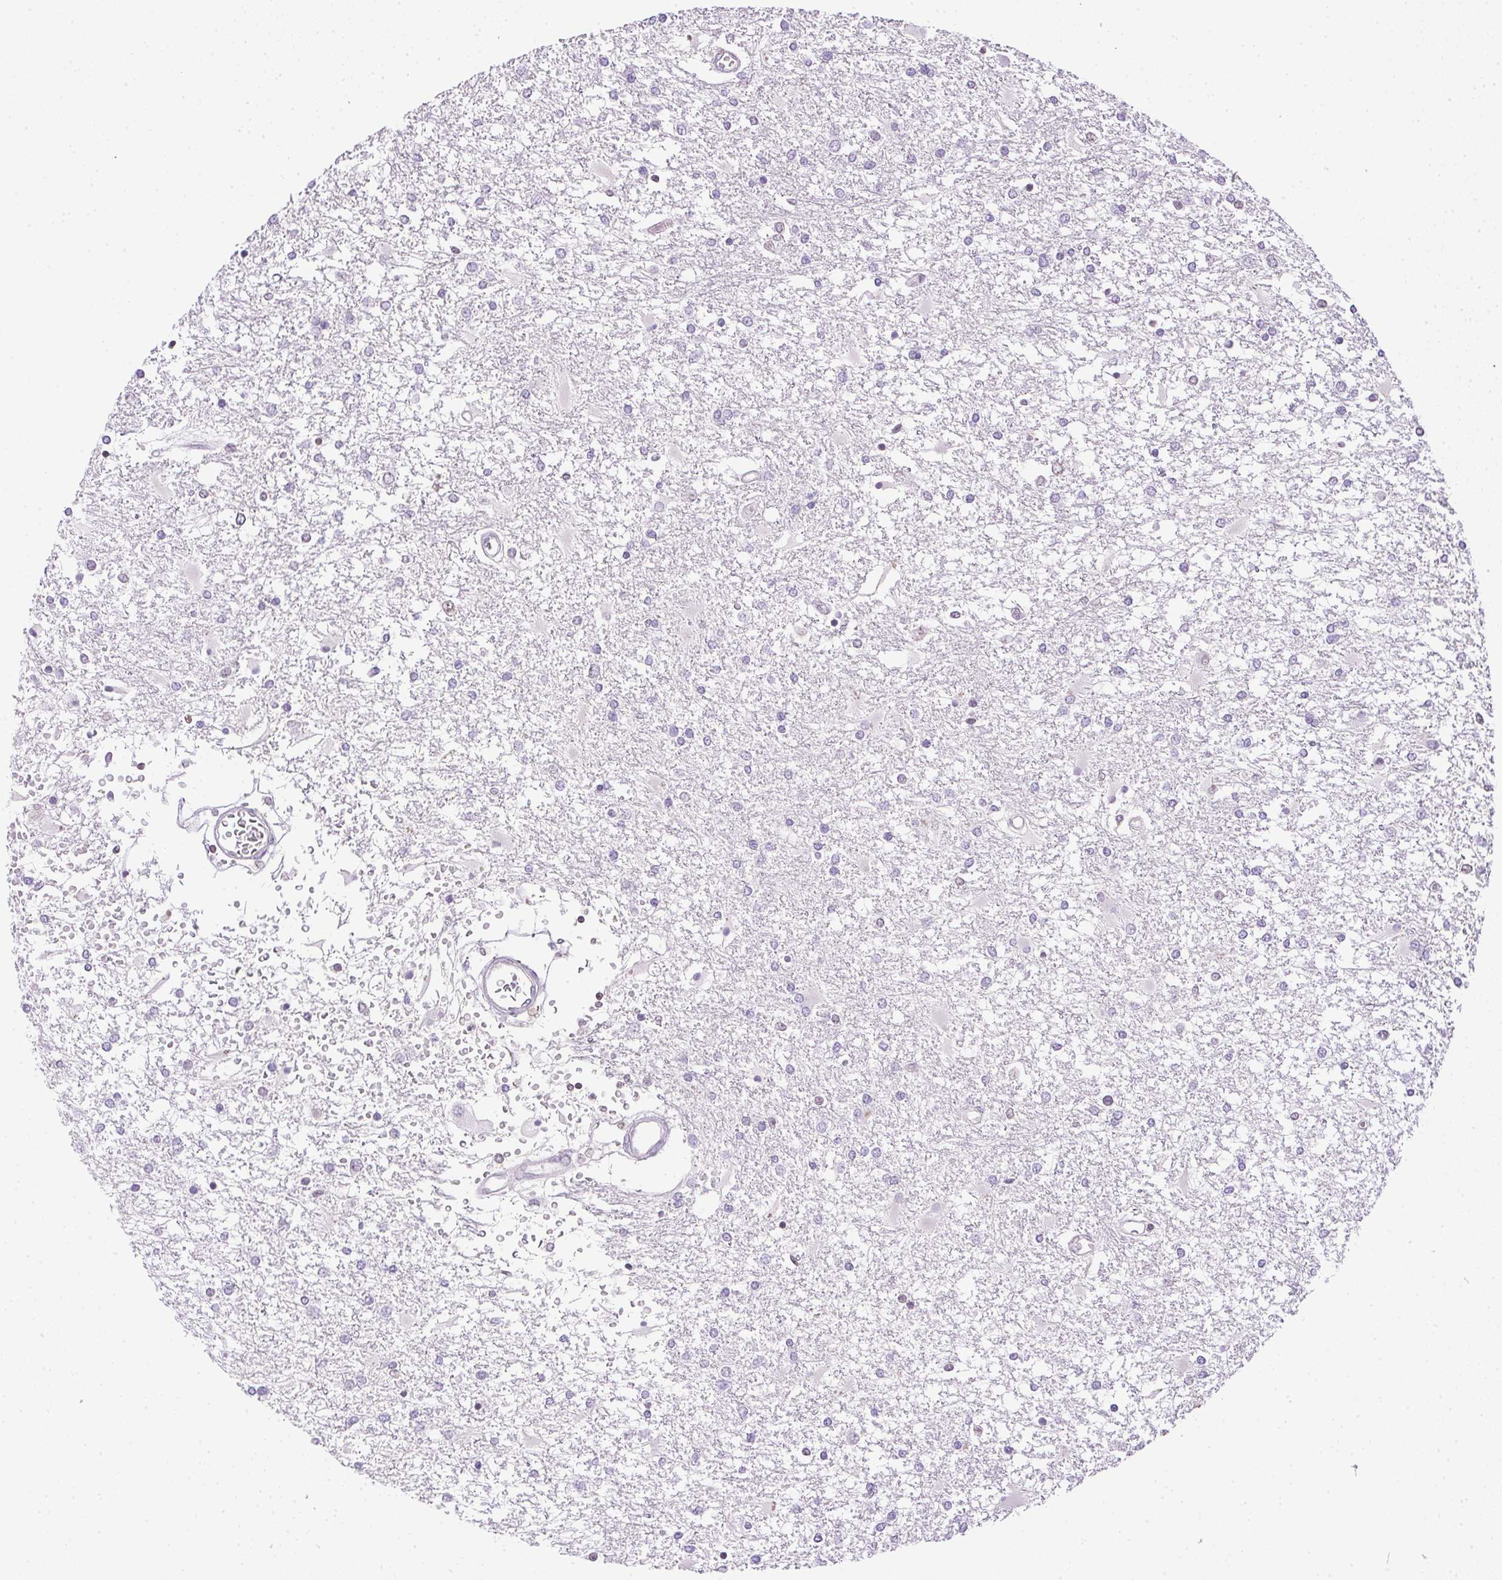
{"staining": {"intensity": "negative", "quantity": "none", "location": "none"}, "tissue": "glioma", "cell_type": "Tumor cells", "image_type": "cancer", "snomed": [{"axis": "morphology", "description": "Glioma, malignant, High grade"}, {"axis": "topography", "description": "Cerebral cortex"}], "caption": "Malignant high-grade glioma was stained to show a protein in brown. There is no significant positivity in tumor cells.", "gene": "PRL", "patient": {"sex": "male", "age": 79}}